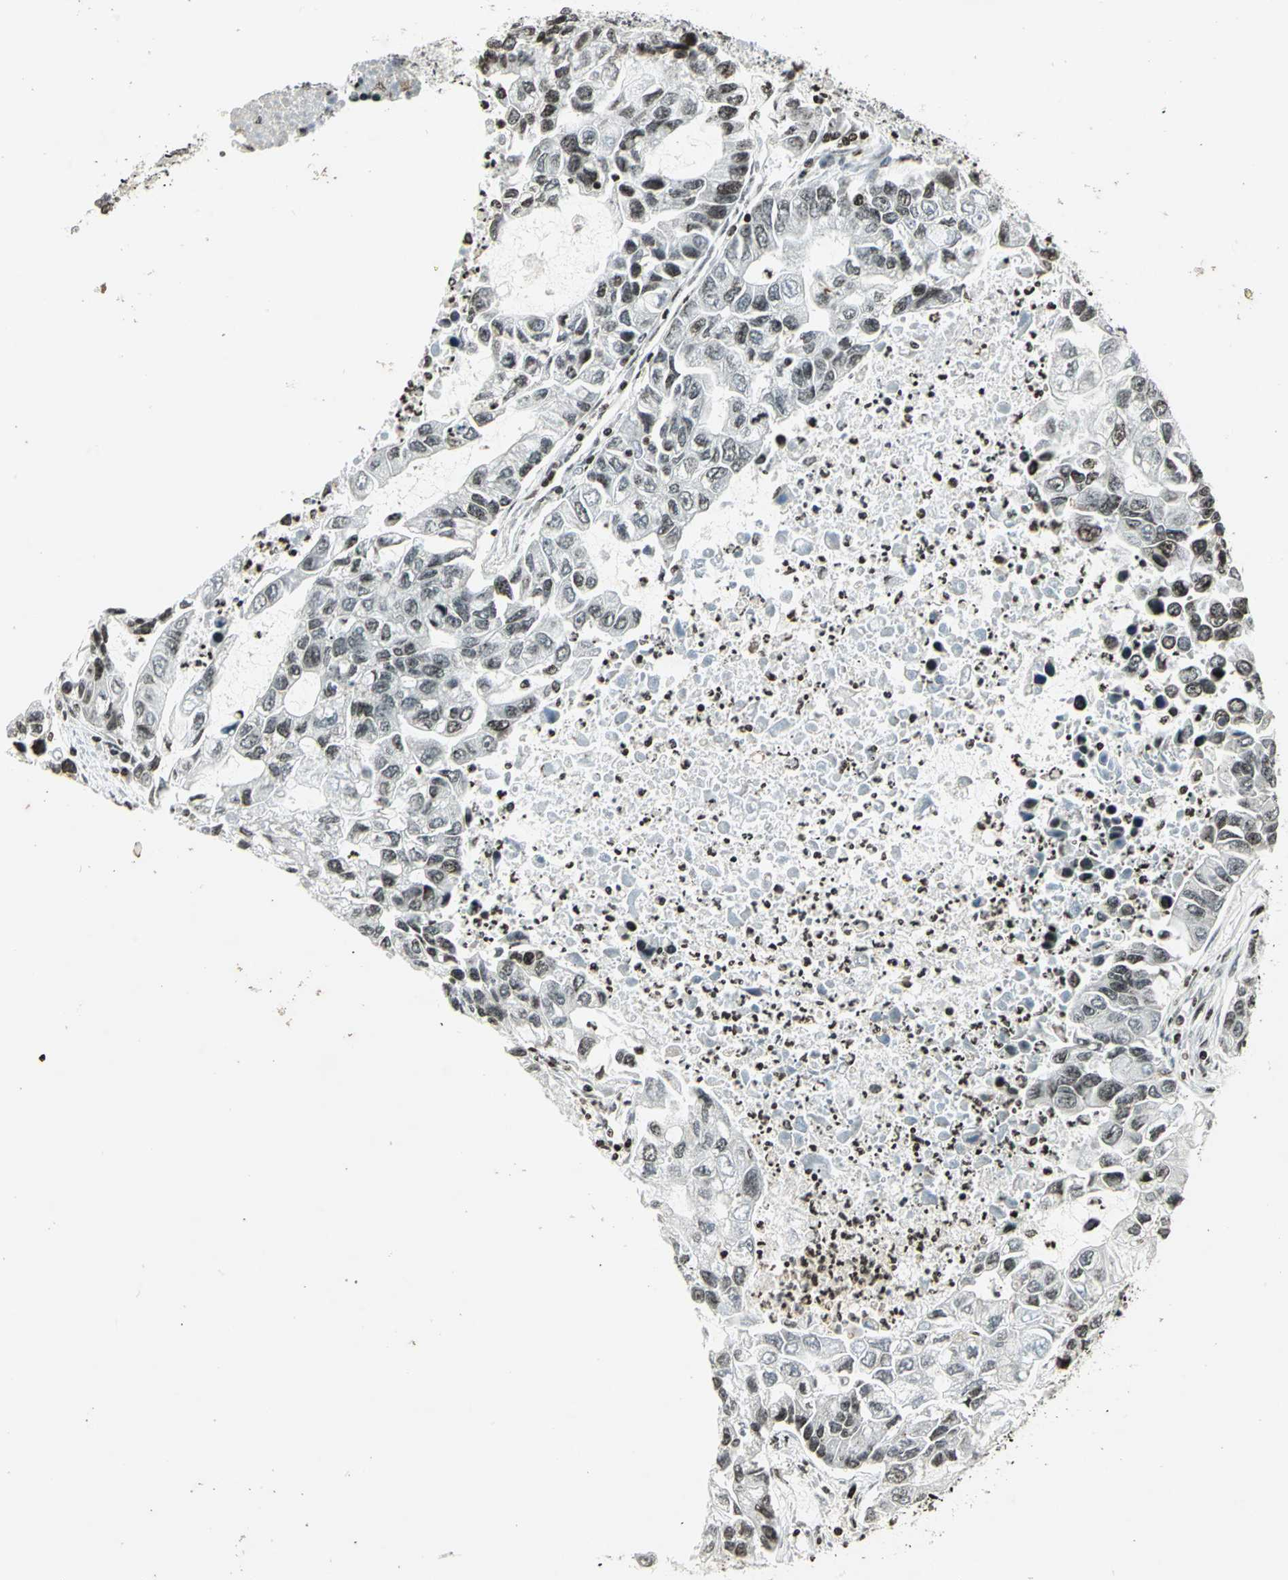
{"staining": {"intensity": "negative", "quantity": "none", "location": "none"}, "tissue": "lung cancer", "cell_type": "Tumor cells", "image_type": "cancer", "snomed": [{"axis": "morphology", "description": "Adenocarcinoma, NOS"}, {"axis": "topography", "description": "Lung"}], "caption": "IHC of adenocarcinoma (lung) demonstrates no expression in tumor cells. (DAB immunohistochemistry with hematoxylin counter stain).", "gene": "LGALS3", "patient": {"sex": "female", "age": 51}}